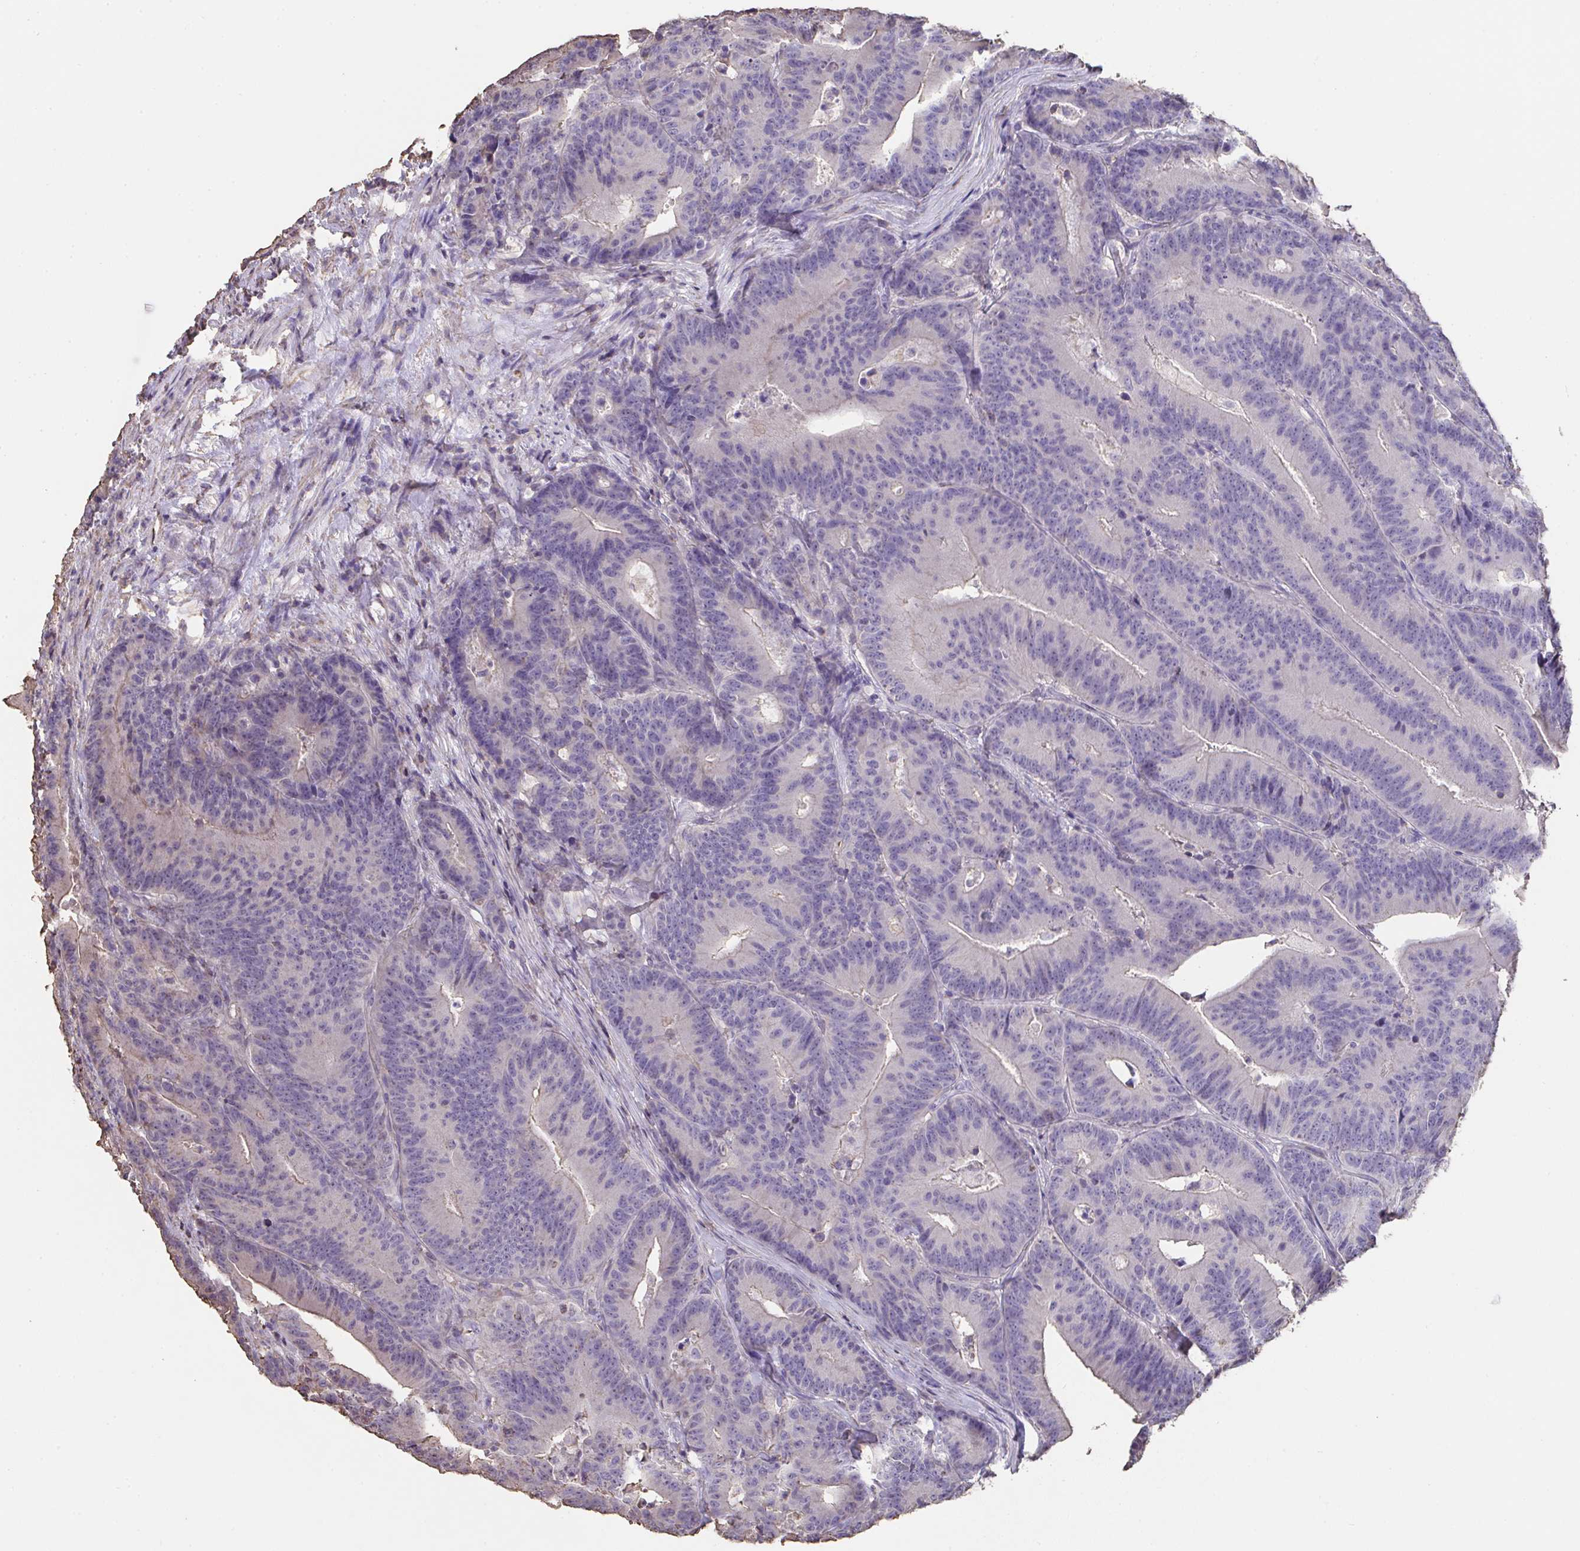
{"staining": {"intensity": "negative", "quantity": "none", "location": "none"}, "tissue": "colorectal cancer", "cell_type": "Tumor cells", "image_type": "cancer", "snomed": [{"axis": "morphology", "description": "Adenocarcinoma, NOS"}, {"axis": "topography", "description": "Colon"}], "caption": "The immunohistochemistry photomicrograph has no significant positivity in tumor cells of adenocarcinoma (colorectal) tissue.", "gene": "IL23R", "patient": {"sex": "female", "age": 78}}